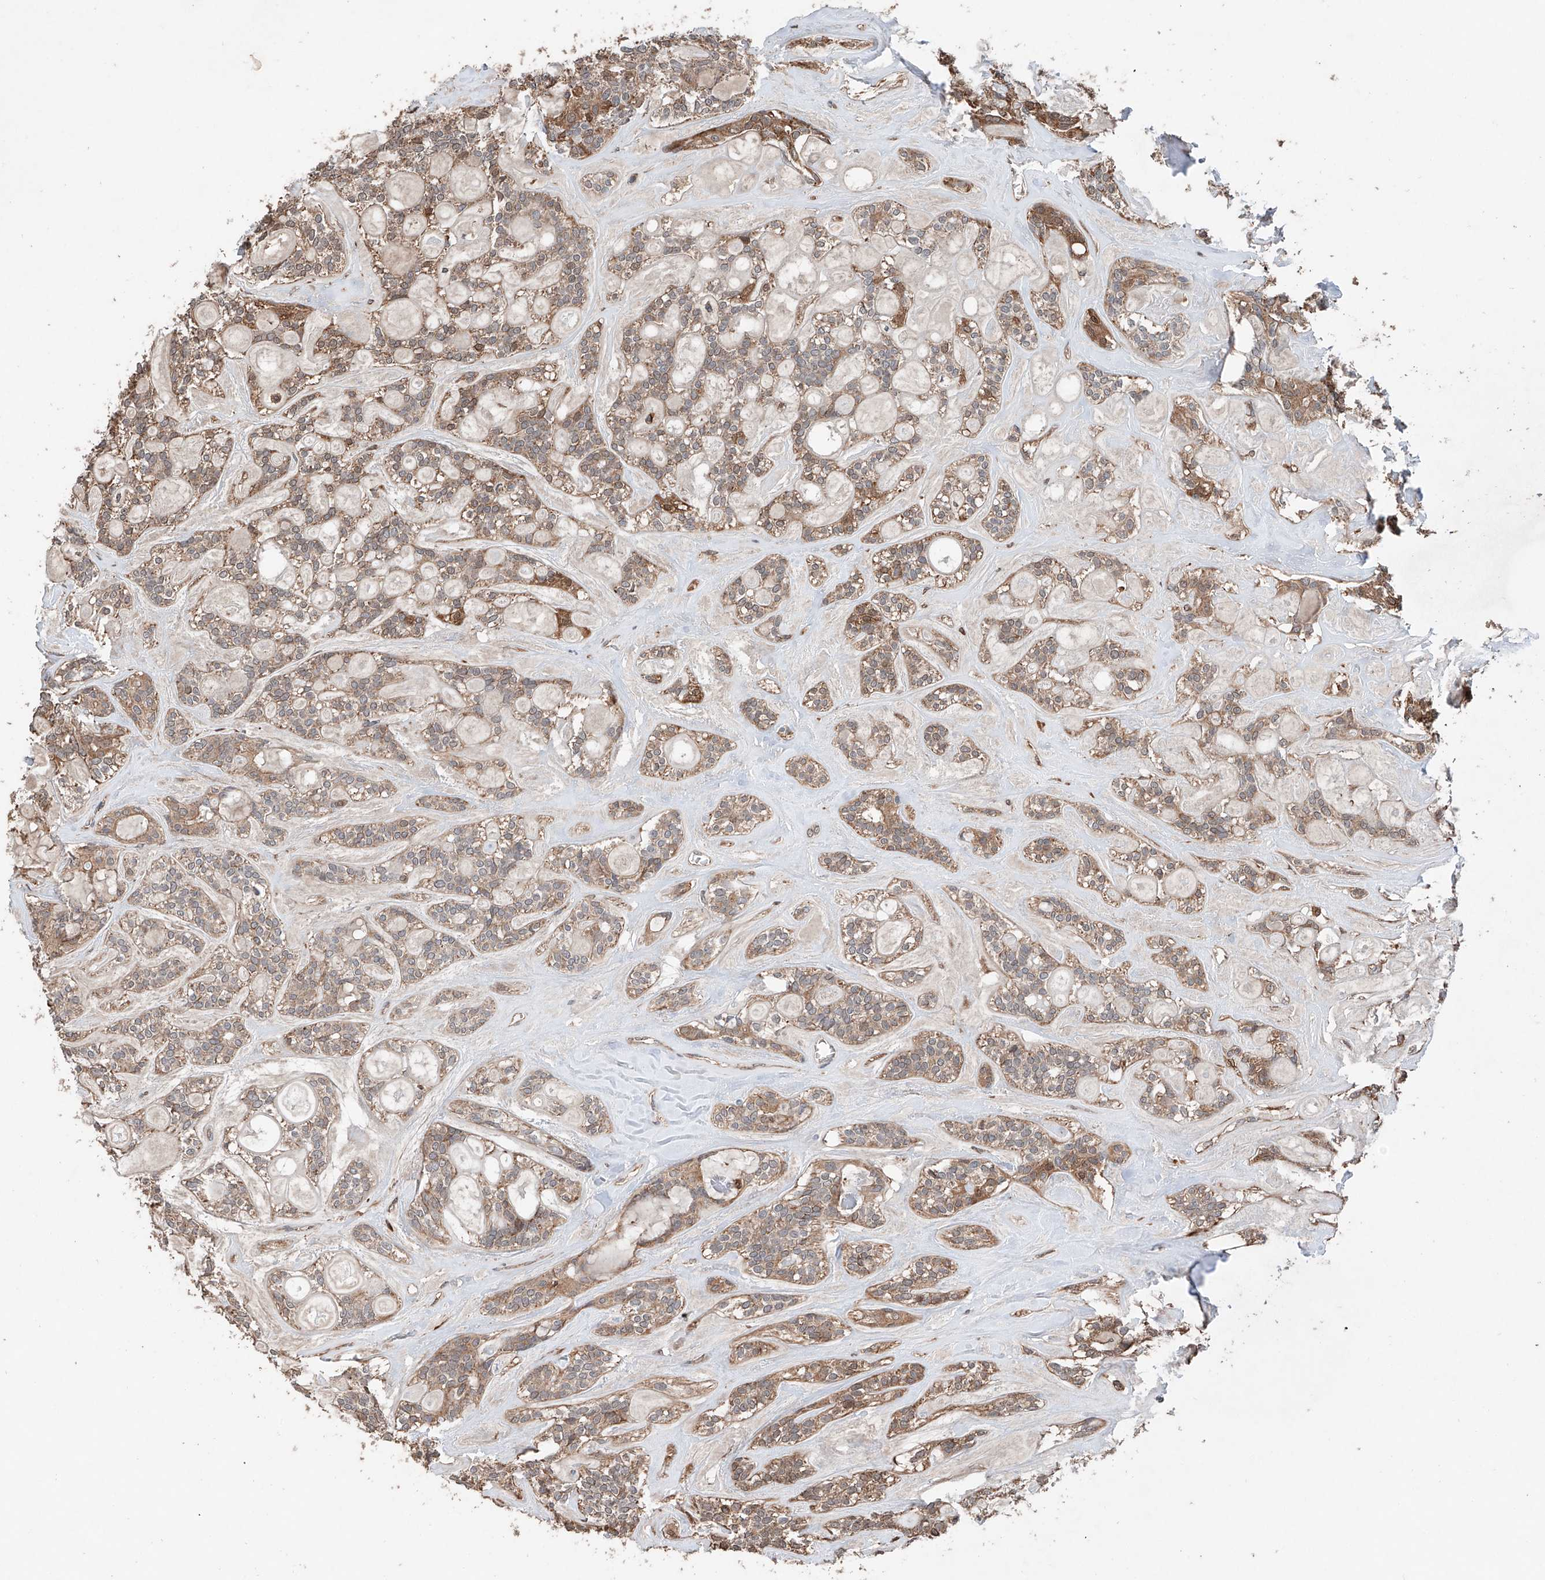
{"staining": {"intensity": "moderate", "quantity": ">75%", "location": "cytoplasmic/membranous"}, "tissue": "head and neck cancer", "cell_type": "Tumor cells", "image_type": "cancer", "snomed": [{"axis": "morphology", "description": "Adenocarcinoma, NOS"}, {"axis": "topography", "description": "Head-Neck"}], "caption": "Head and neck cancer (adenocarcinoma) stained with a protein marker demonstrates moderate staining in tumor cells.", "gene": "AP4B1", "patient": {"sex": "male", "age": 66}}